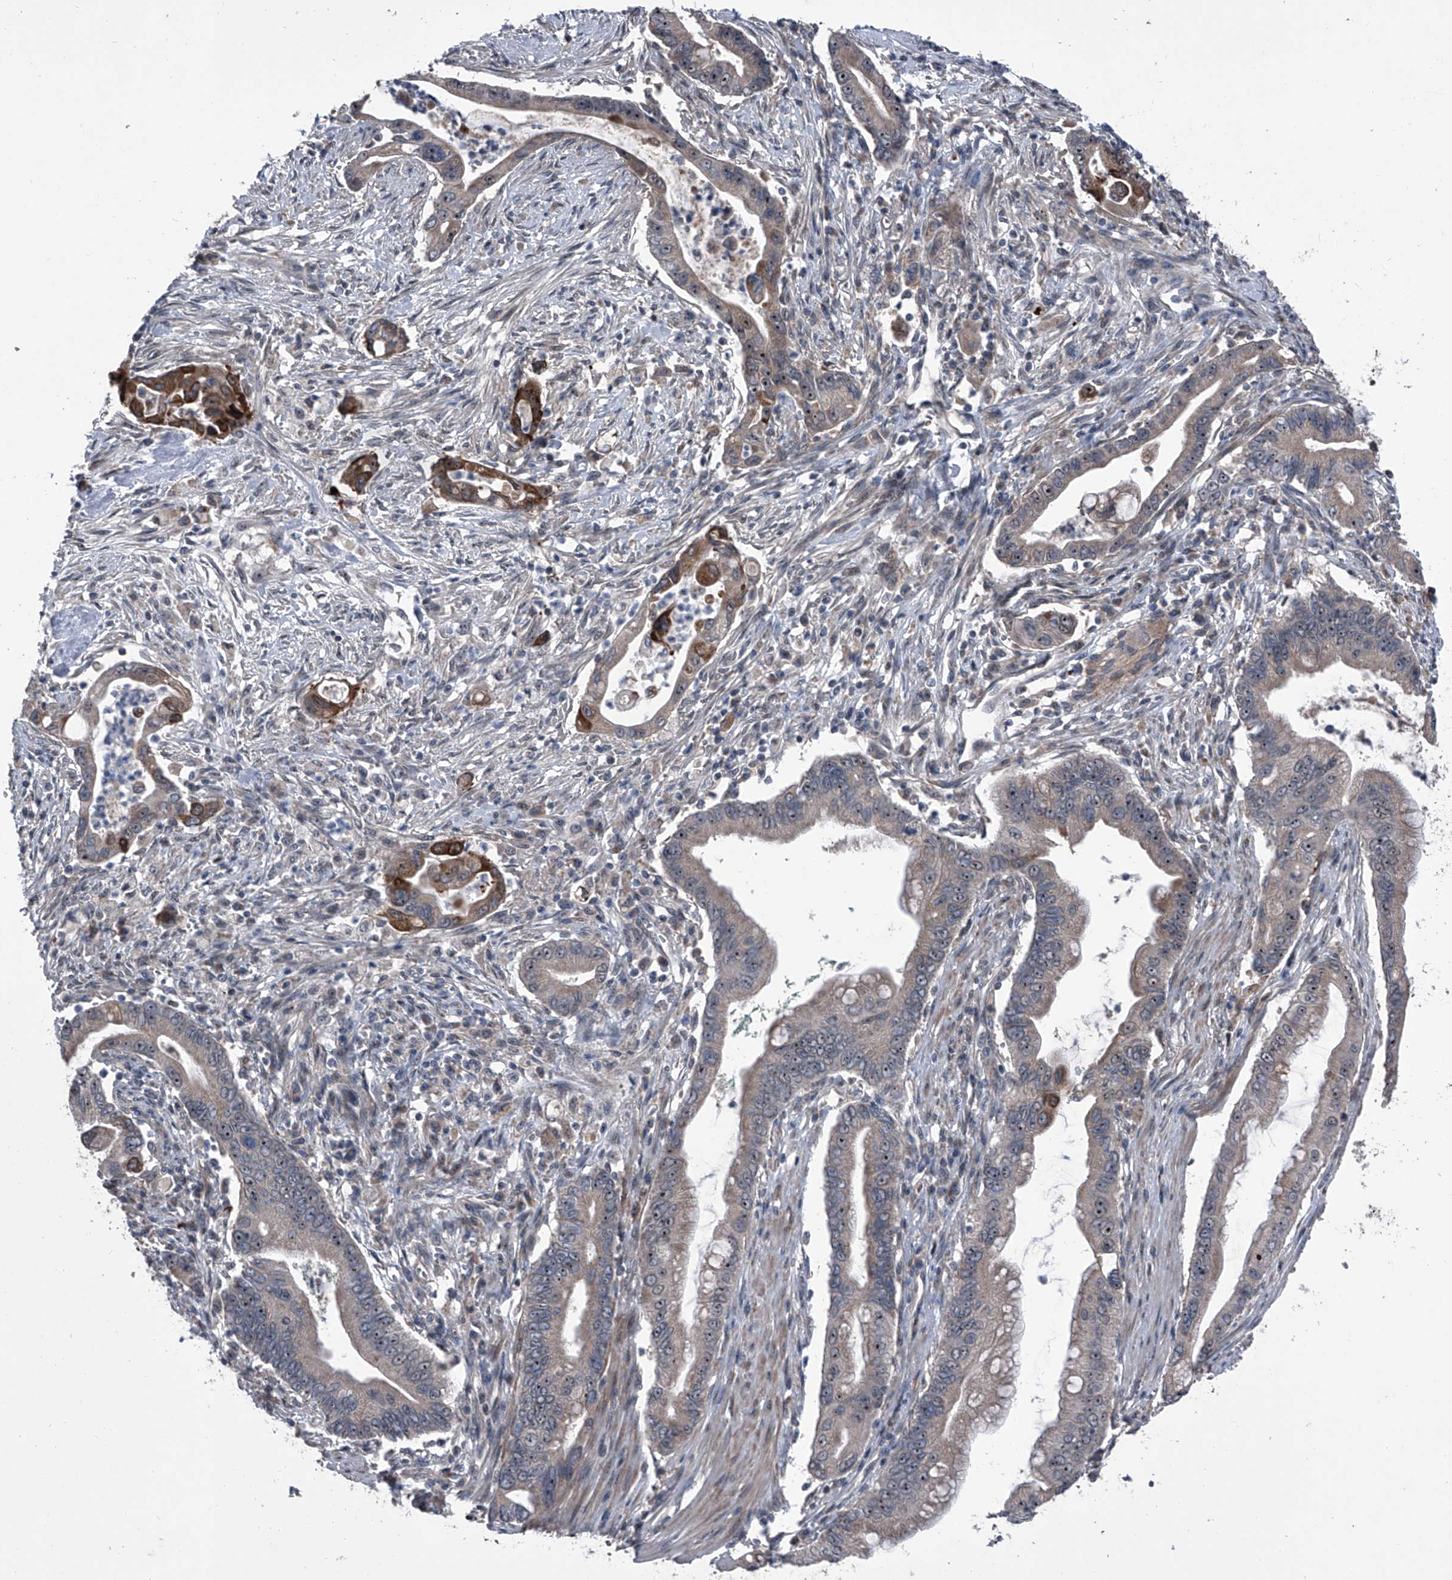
{"staining": {"intensity": "moderate", "quantity": "25%-75%", "location": "cytoplasmic/membranous,nuclear"}, "tissue": "pancreatic cancer", "cell_type": "Tumor cells", "image_type": "cancer", "snomed": [{"axis": "morphology", "description": "Adenocarcinoma, NOS"}, {"axis": "topography", "description": "Pancreas"}], "caption": "Immunohistochemistry (IHC) (DAB) staining of human adenocarcinoma (pancreatic) displays moderate cytoplasmic/membranous and nuclear protein staining in about 25%-75% of tumor cells.", "gene": "CEP85L", "patient": {"sex": "male", "age": 78}}